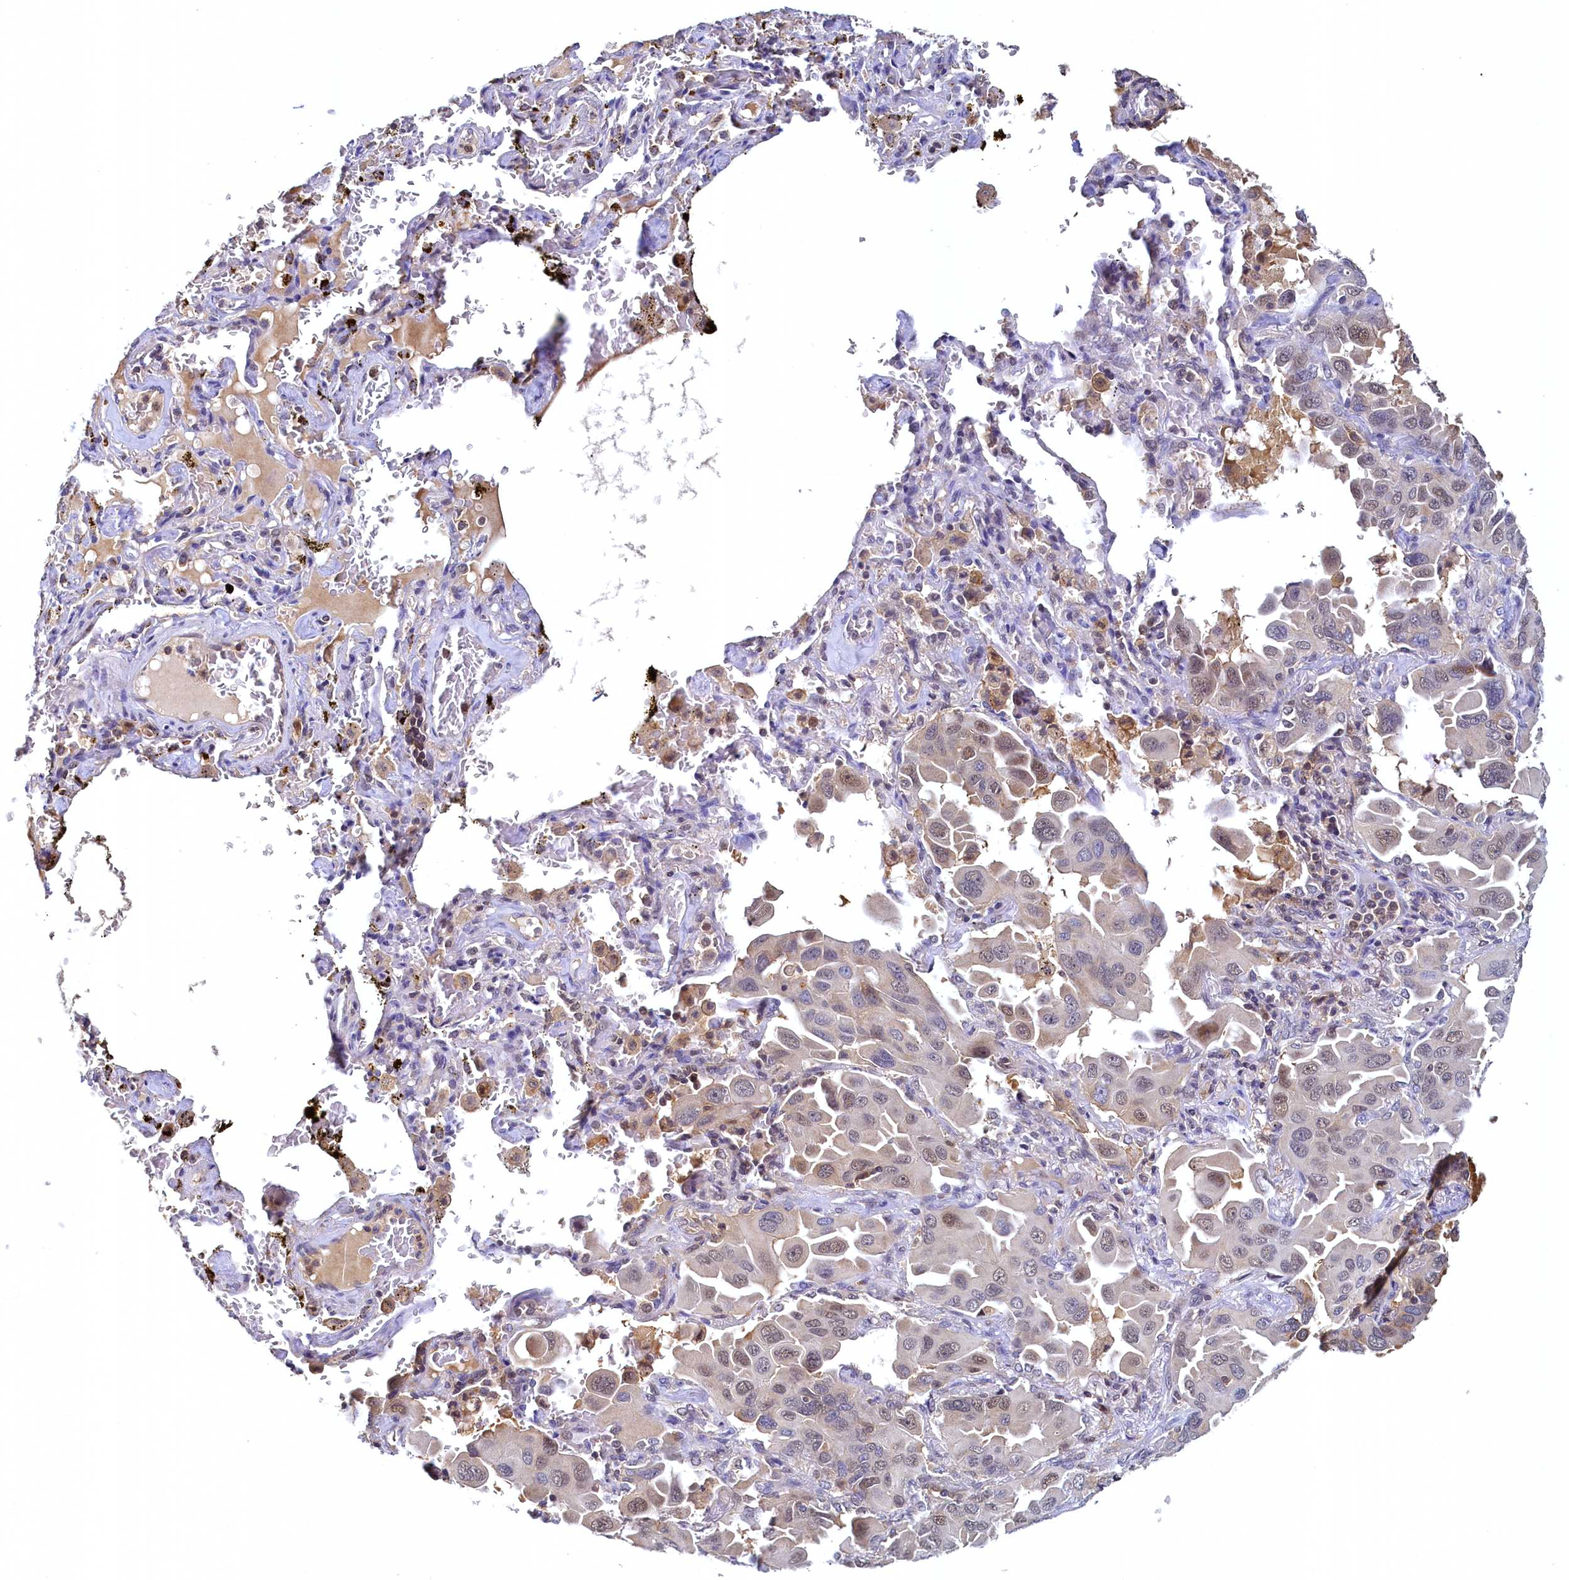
{"staining": {"intensity": "weak", "quantity": "25%-75%", "location": "nuclear"}, "tissue": "lung cancer", "cell_type": "Tumor cells", "image_type": "cancer", "snomed": [{"axis": "morphology", "description": "Adenocarcinoma, NOS"}, {"axis": "topography", "description": "Lung"}], "caption": "Immunohistochemistry (IHC) staining of lung cancer (adenocarcinoma), which exhibits low levels of weak nuclear positivity in approximately 25%-75% of tumor cells indicating weak nuclear protein expression. The staining was performed using DAB (3,3'-diaminobenzidine) (brown) for protein detection and nuclei were counterstained in hematoxylin (blue).", "gene": "PAAF1", "patient": {"sex": "male", "age": 64}}